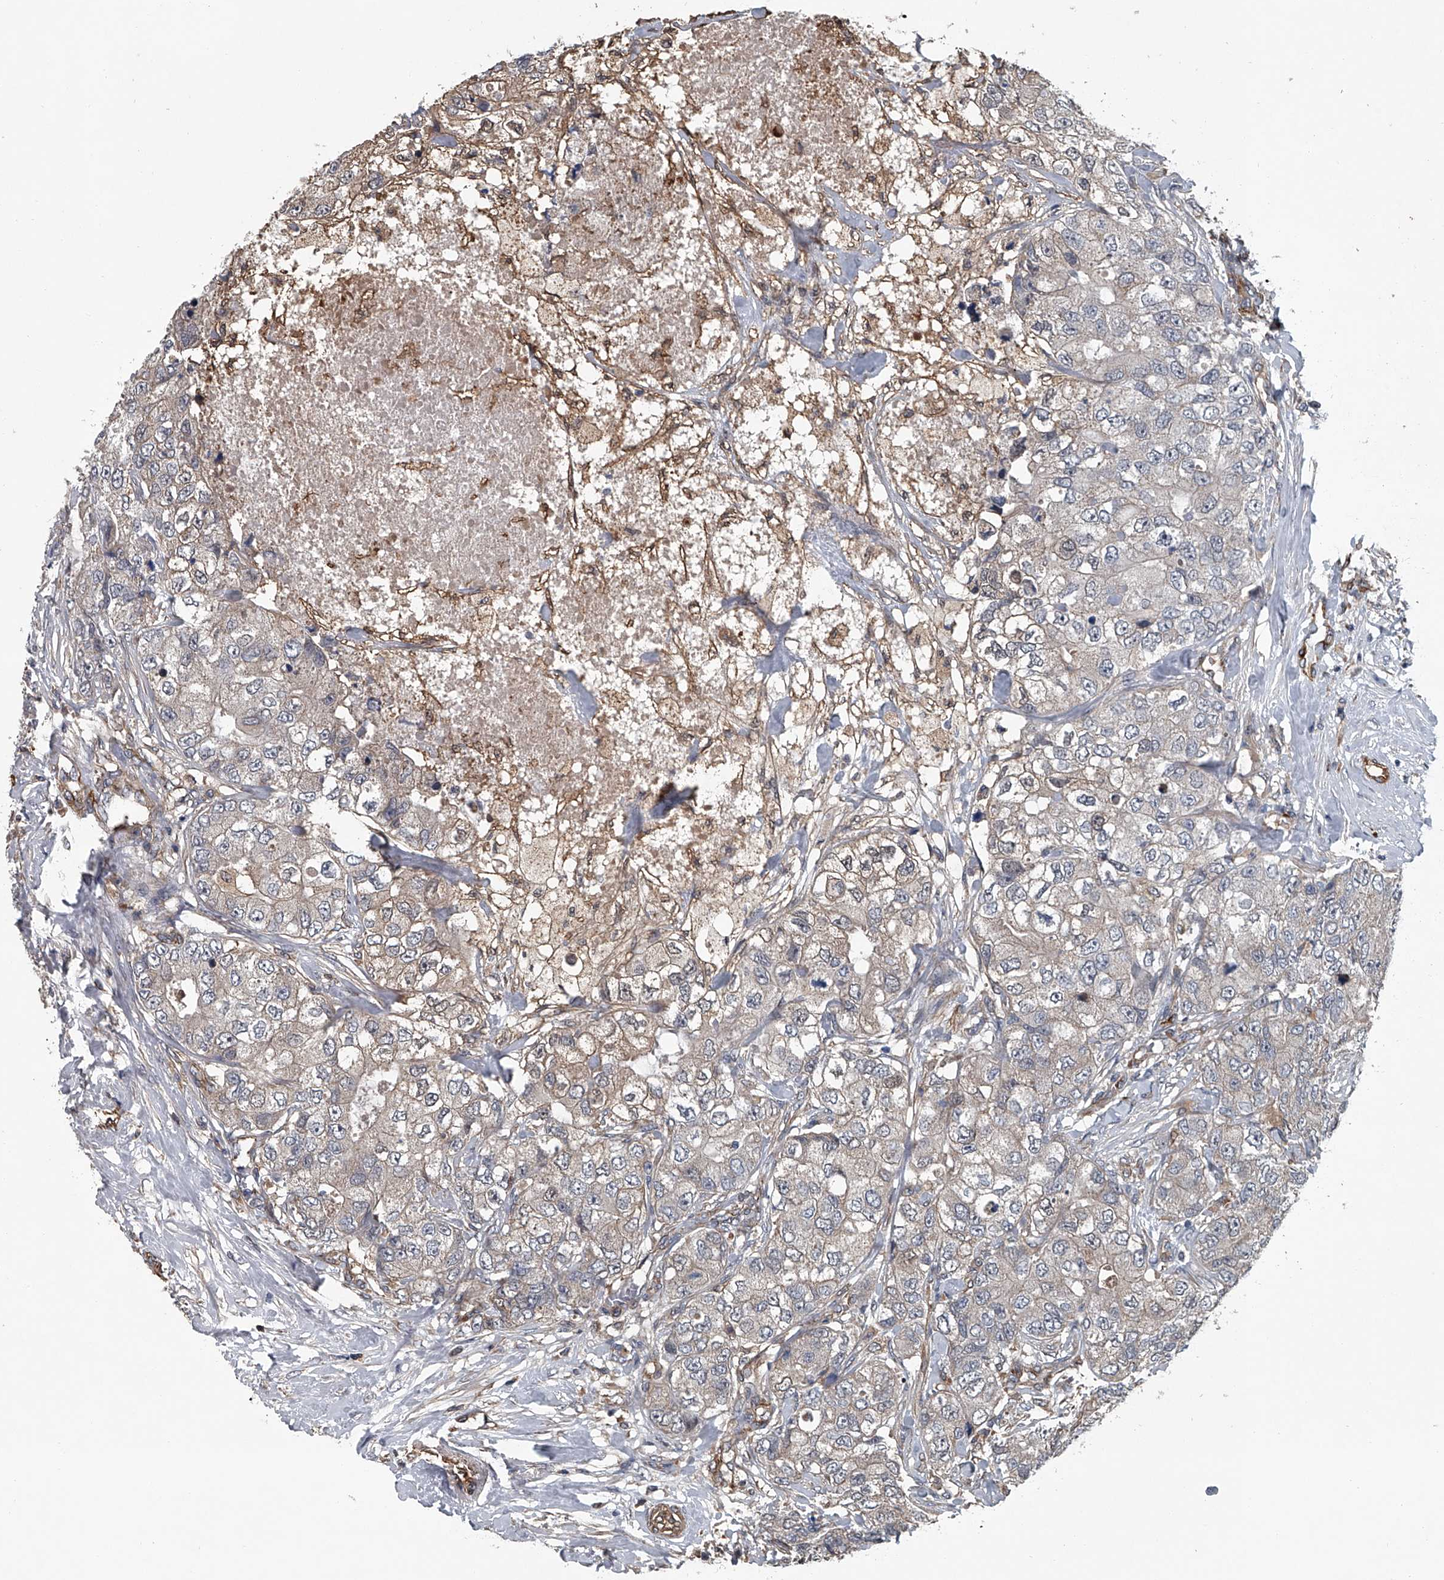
{"staining": {"intensity": "negative", "quantity": "none", "location": "none"}, "tissue": "breast cancer", "cell_type": "Tumor cells", "image_type": "cancer", "snomed": [{"axis": "morphology", "description": "Duct carcinoma"}, {"axis": "topography", "description": "Breast"}], "caption": "IHC photomicrograph of human breast cancer stained for a protein (brown), which shows no staining in tumor cells. (Brightfield microscopy of DAB (3,3'-diaminobenzidine) immunohistochemistry (IHC) at high magnification).", "gene": "LDLRAD2", "patient": {"sex": "female", "age": 62}}